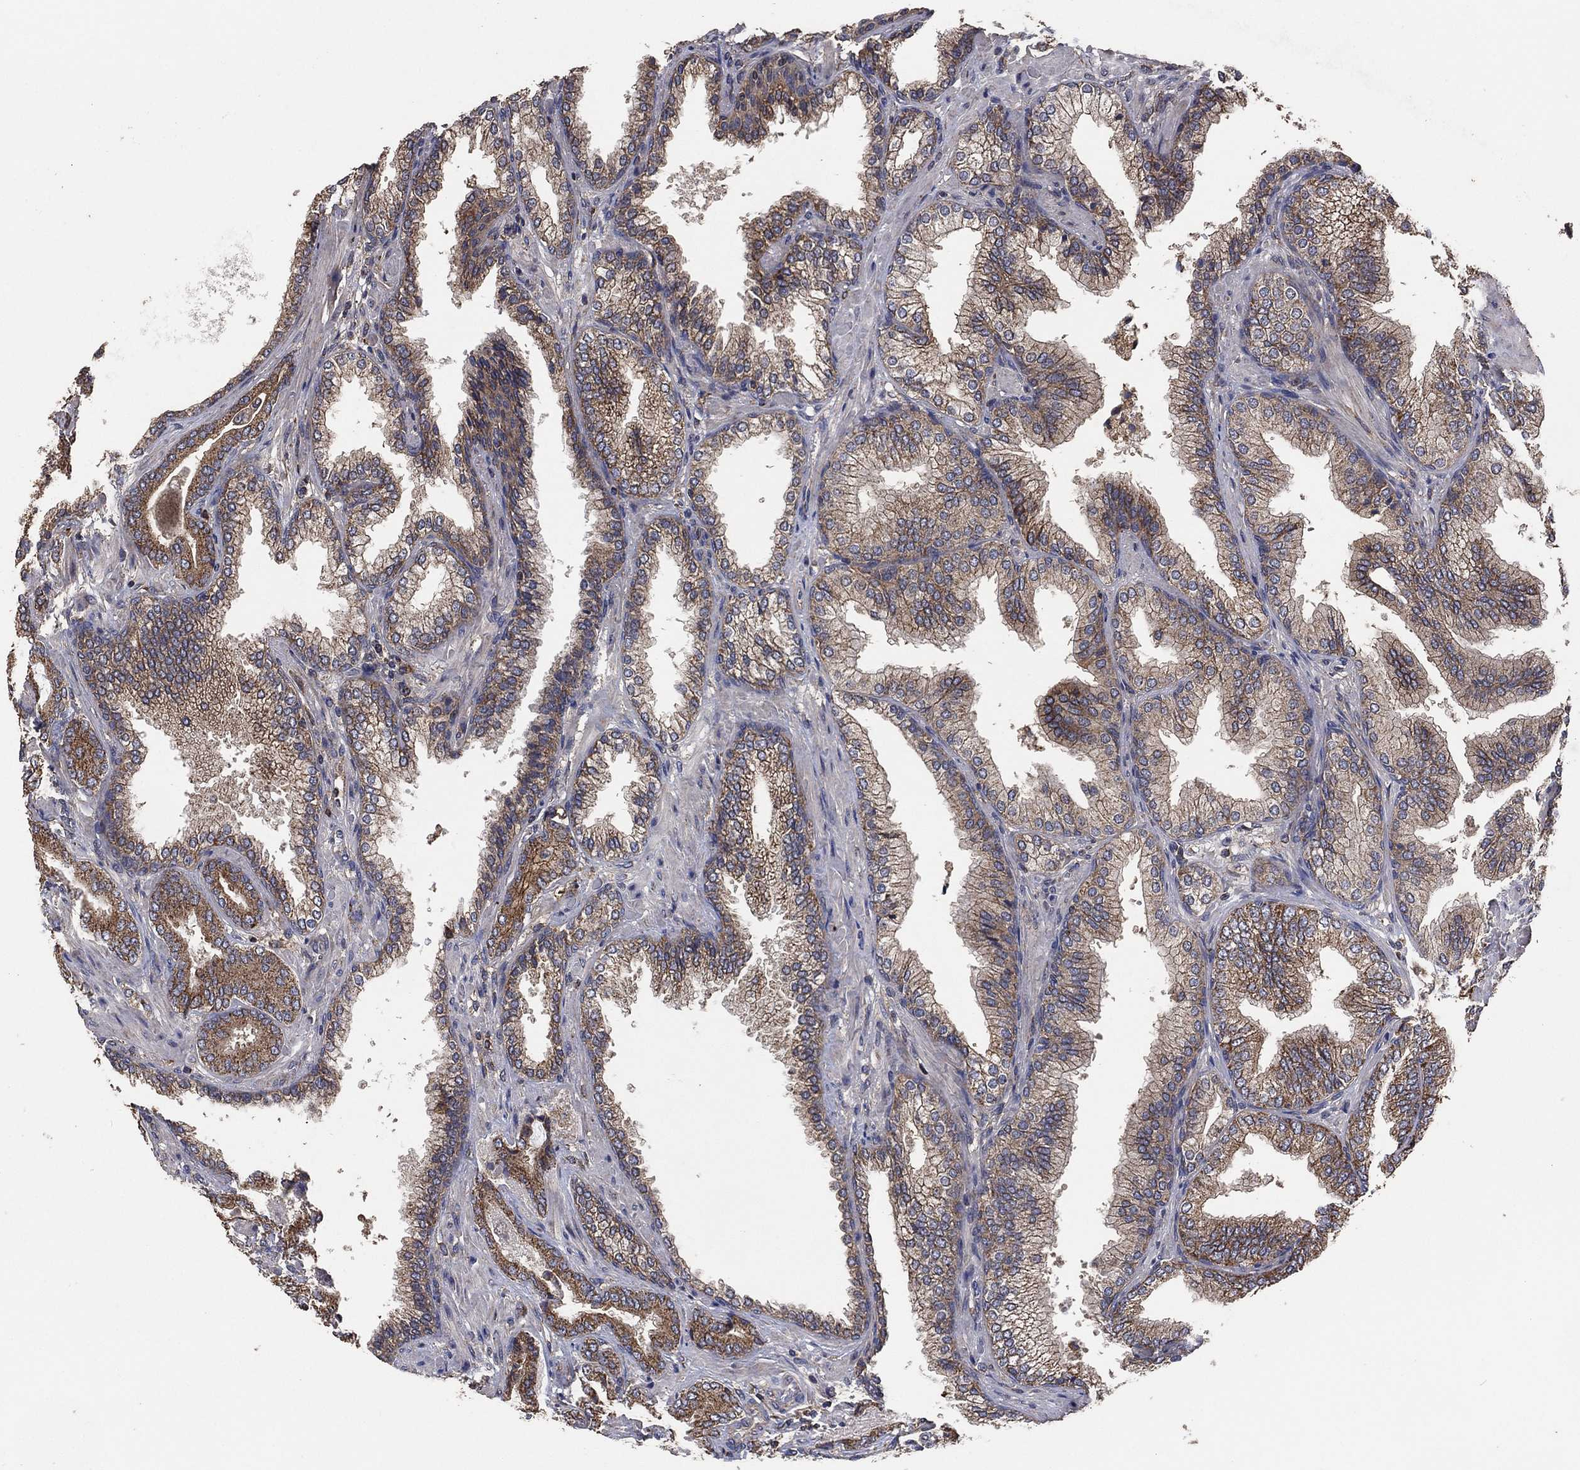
{"staining": {"intensity": "strong", "quantity": "<25%", "location": "cytoplasmic/membranous"}, "tissue": "prostate cancer", "cell_type": "Tumor cells", "image_type": "cancer", "snomed": [{"axis": "morphology", "description": "Adenocarcinoma, Low grade"}, {"axis": "topography", "description": "Prostate"}], "caption": "Protein expression analysis of human prostate adenocarcinoma (low-grade) reveals strong cytoplasmic/membranous staining in about <25% of tumor cells.", "gene": "LIMD1", "patient": {"sex": "male", "age": 68}}